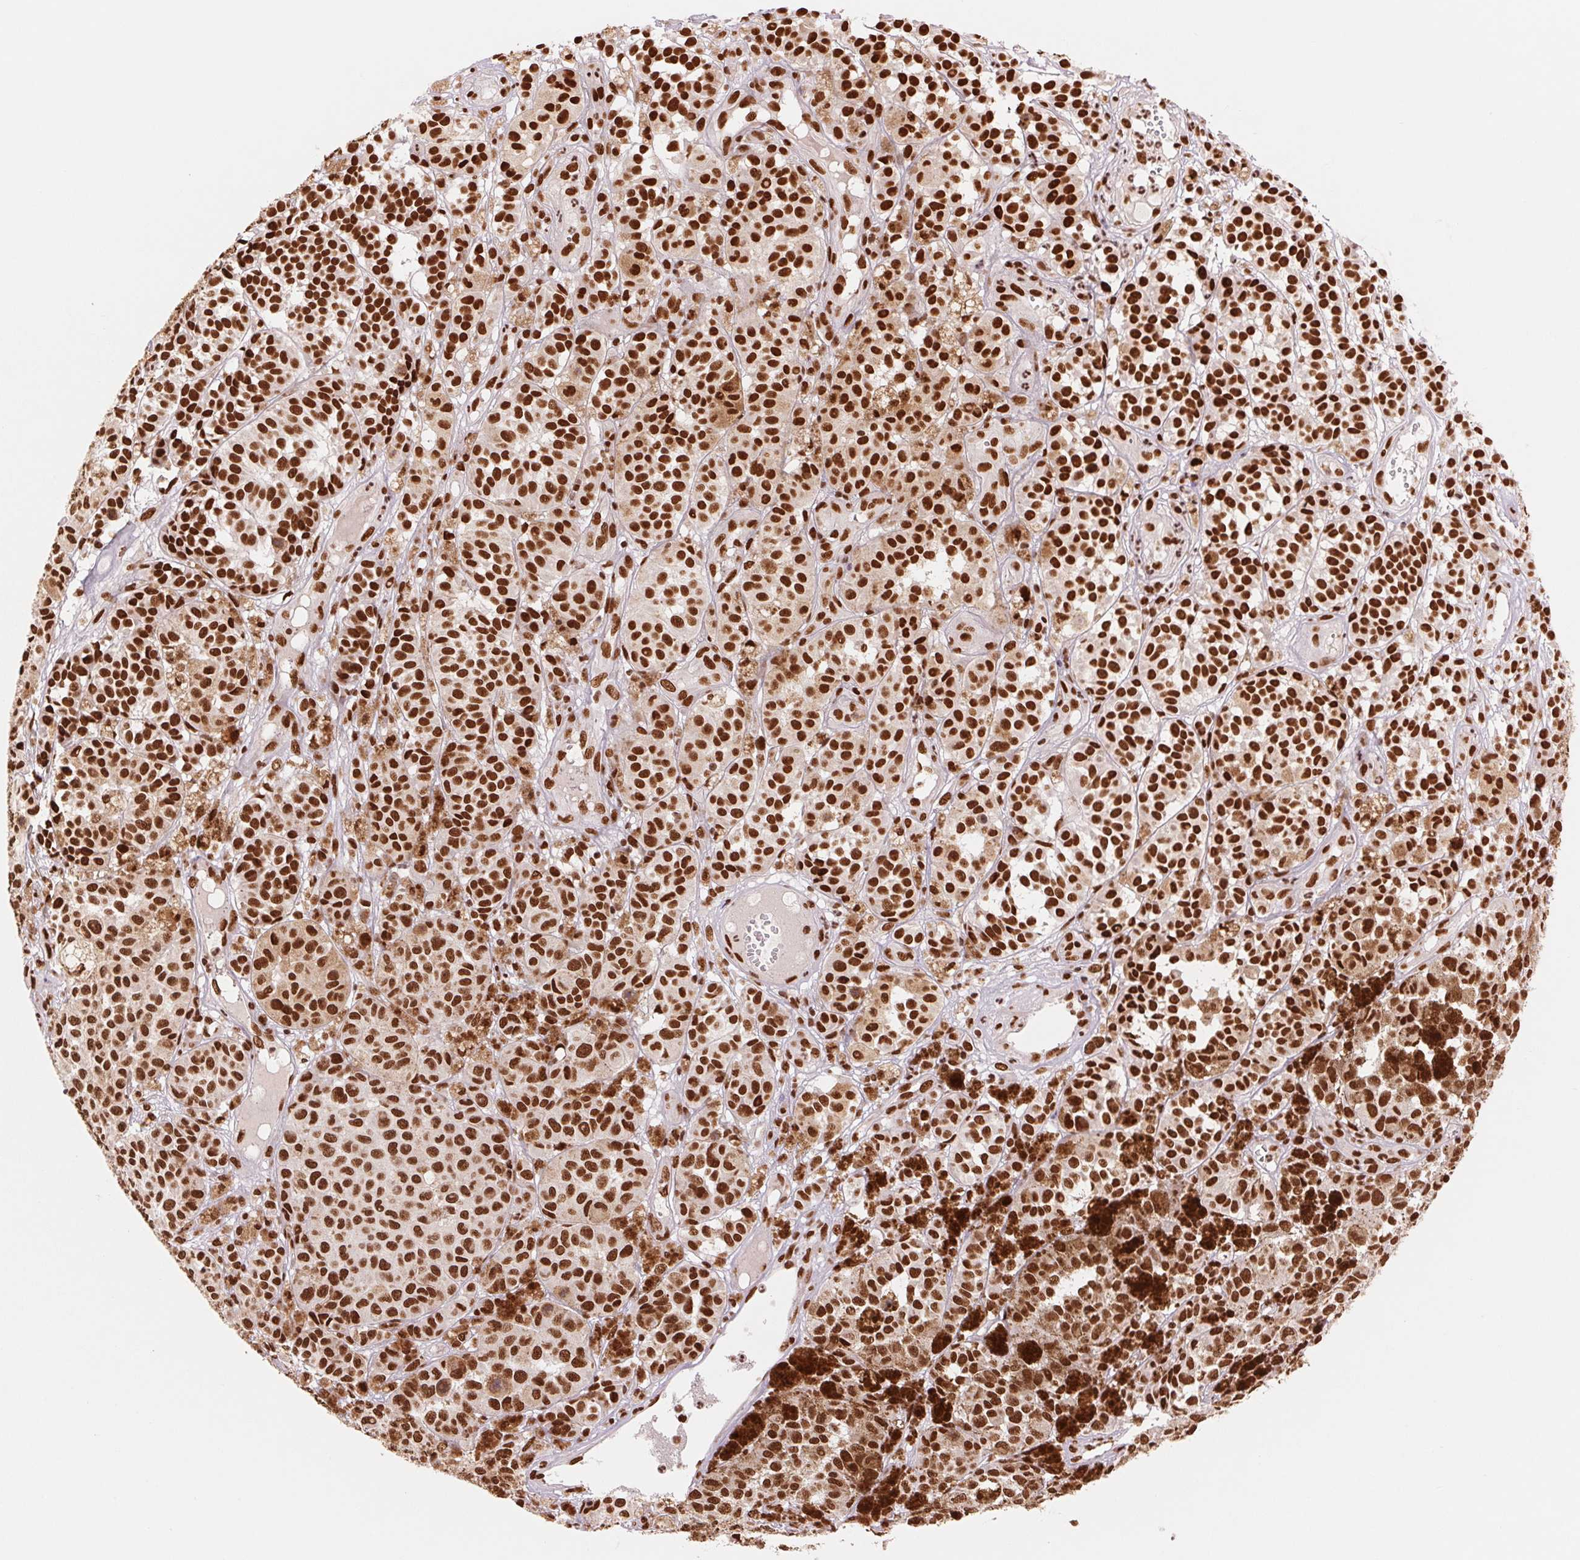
{"staining": {"intensity": "strong", "quantity": ">75%", "location": "nuclear"}, "tissue": "melanoma", "cell_type": "Tumor cells", "image_type": "cancer", "snomed": [{"axis": "morphology", "description": "Malignant melanoma, NOS"}, {"axis": "topography", "description": "Skin"}], "caption": "Brown immunohistochemical staining in malignant melanoma displays strong nuclear positivity in approximately >75% of tumor cells.", "gene": "TTLL9", "patient": {"sex": "female", "age": 58}}